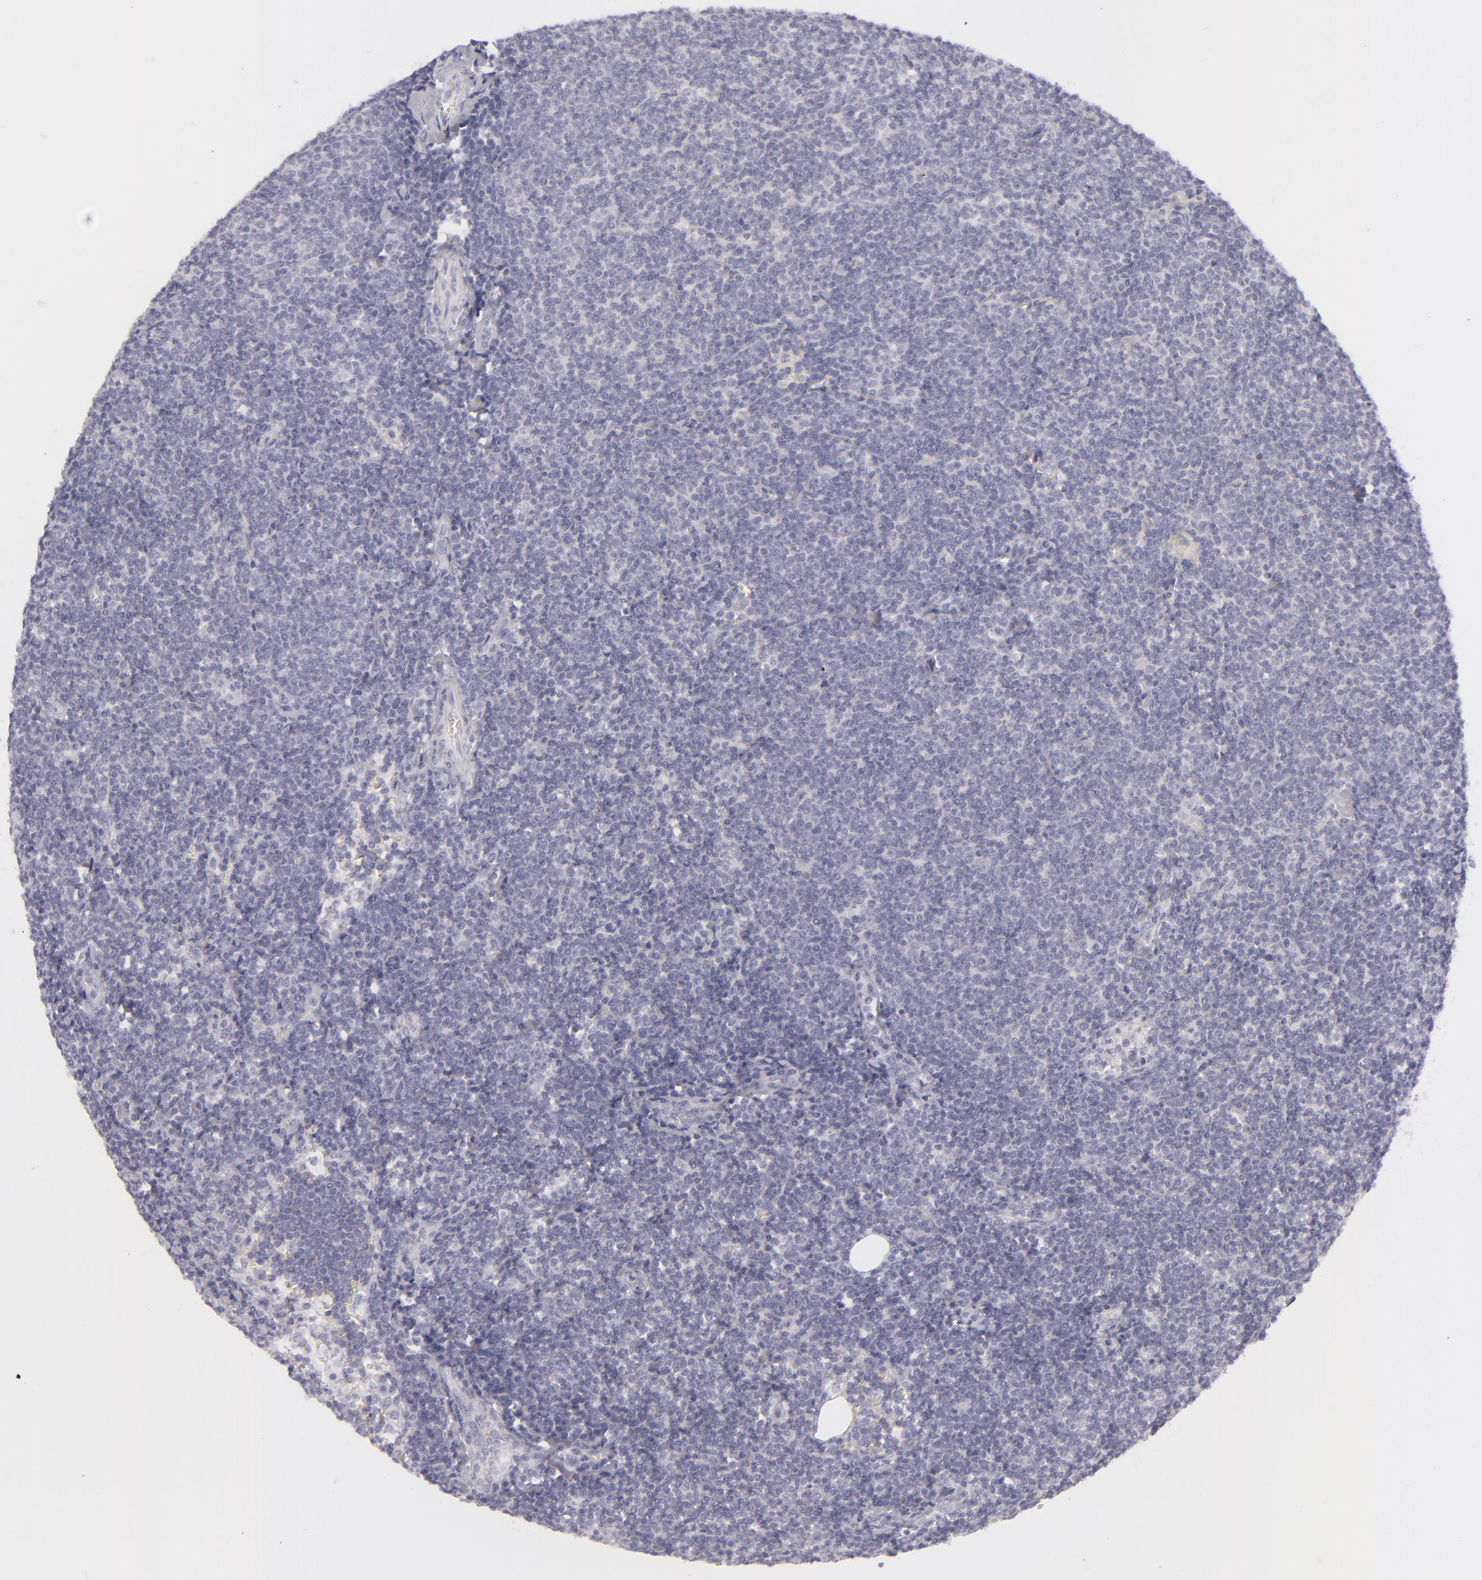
{"staining": {"intensity": "negative", "quantity": "none", "location": "none"}, "tissue": "lymphoma", "cell_type": "Tumor cells", "image_type": "cancer", "snomed": [{"axis": "morphology", "description": "Malignant lymphoma, non-Hodgkin's type, Low grade"}, {"axis": "topography", "description": "Lymph node"}], "caption": "Immunohistochemical staining of human lymphoma shows no significant expression in tumor cells.", "gene": "DLG4", "patient": {"sex": "male", "age": 65}}